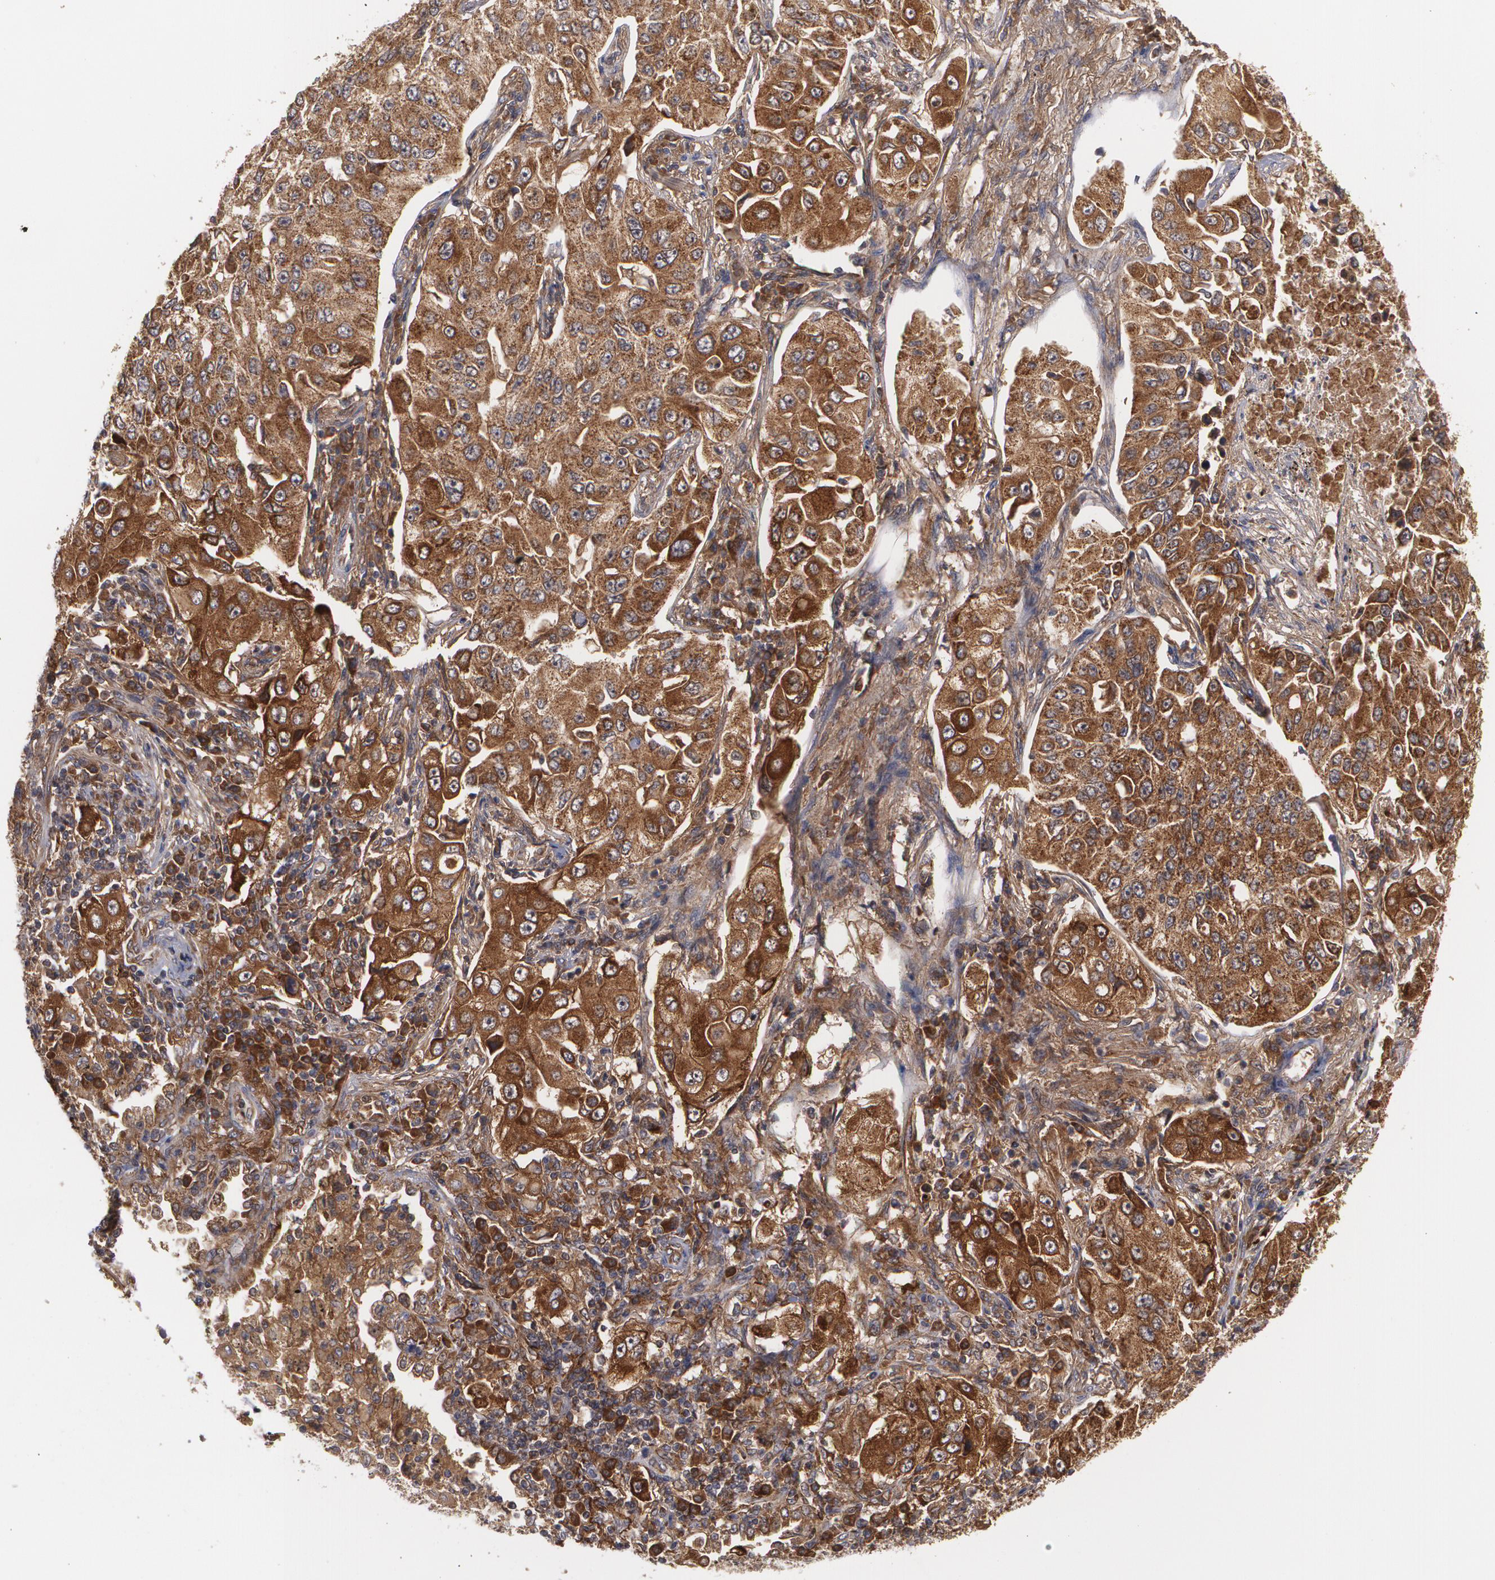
{"staining": {"intensity": "moderate", "quantity": ">75%", "location": "cytoplasmic/membranous"}, "tissue": "lung cancer", "cell_type": "Tumor cells", "image_type": "cancer", "snomed": [{"axis": "morphology", "description": "Adenocarcinoma, NOS"}, {"axis": "topography", "description": "Lung"}], "caption": "Immunohistochemistry (IHC) histopathology image of human adenocarcinoma (lung) stained for a protein (brown), which reveals medium levels of moderate cytoplasmic/membranous staining in about >75% of tumor cells.", "gene": "BMP6", "patient": {"sex": "male", "age": 84}}